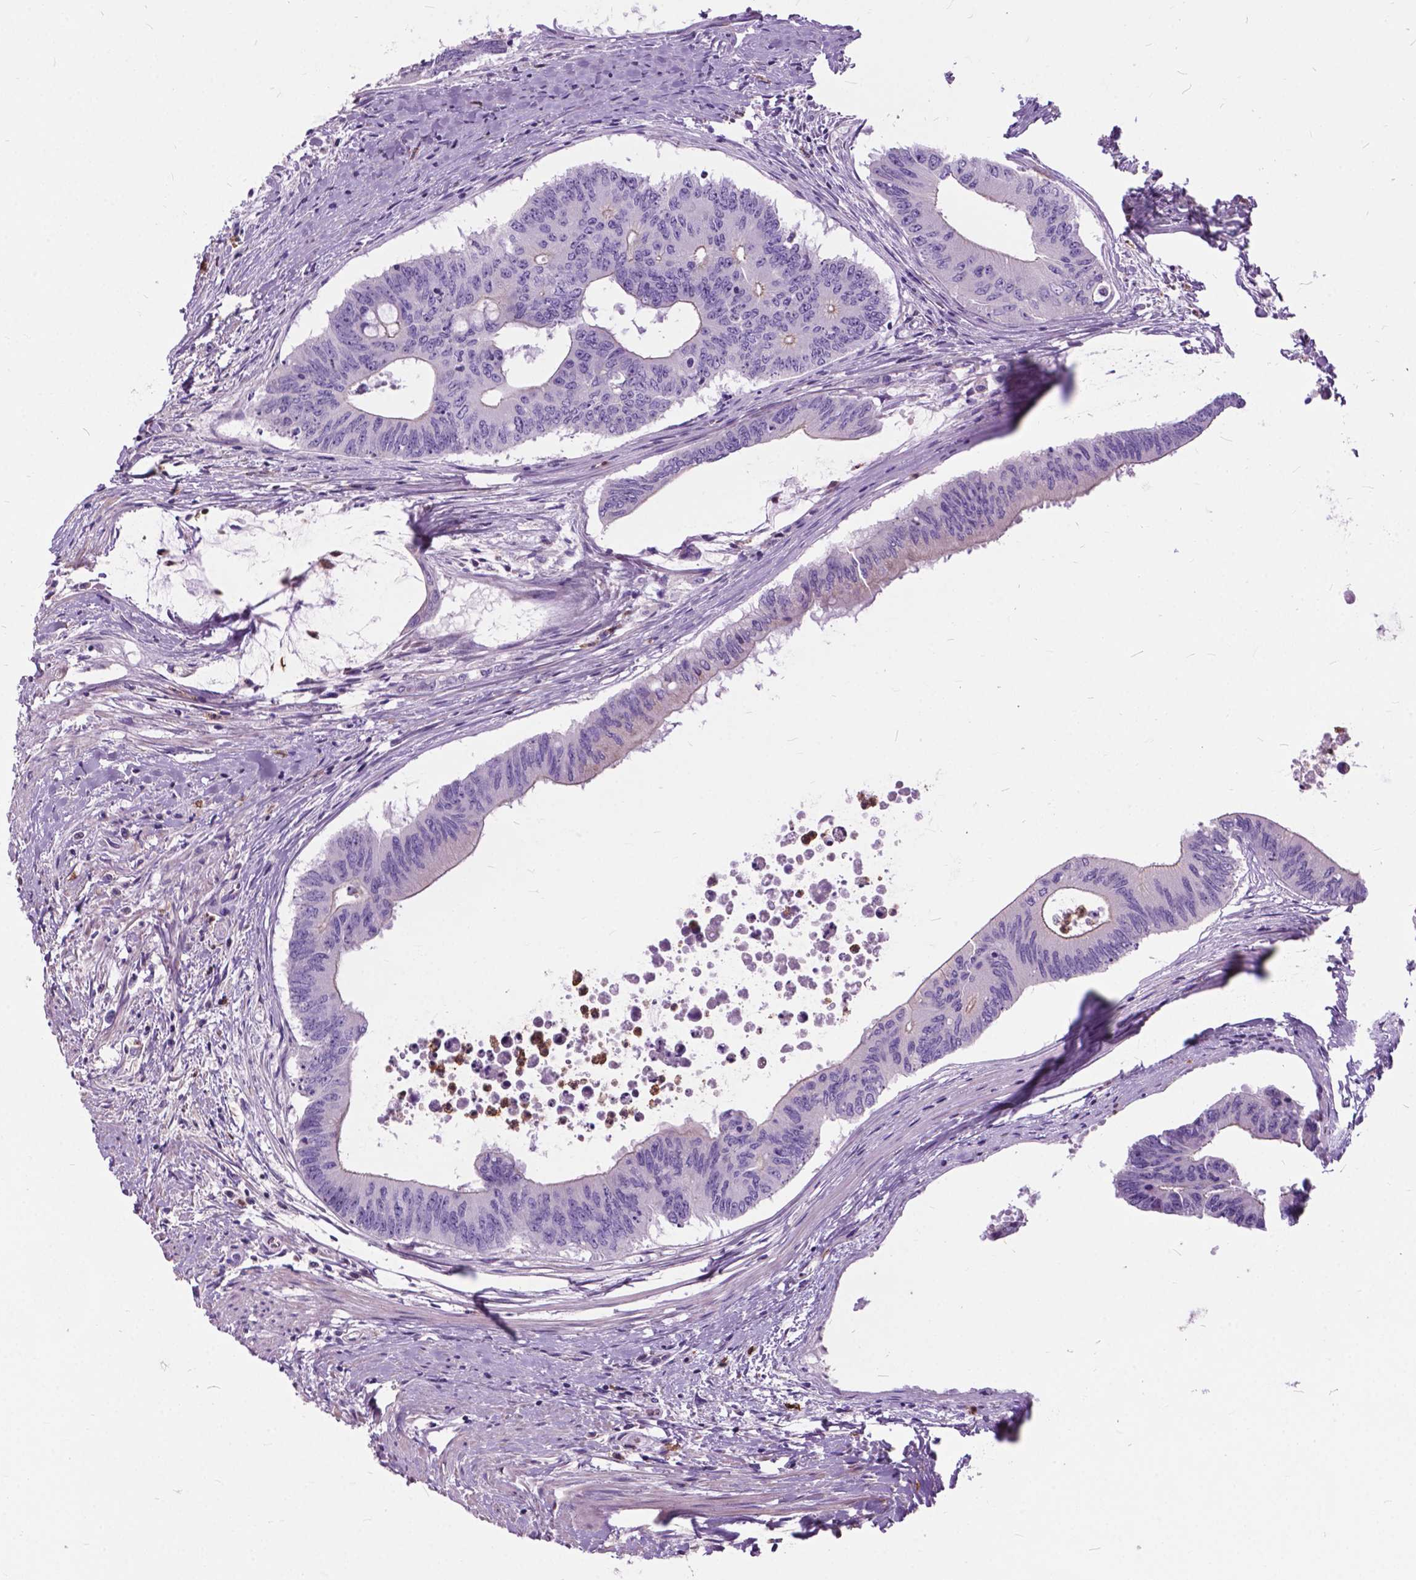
{"staining": {"intensity": "weak", "quantity": "<25%", "location": "cytoplasmic/membranous"}, "tissue": "colorectal cancer", "cell_type": "Tumor cells", "image_type": "cancer", "snomed": [{"axis": "morphology", "description": "Adenocarcinoma, NOS"}, {"axis": "topography", "description": "Rectum"}], "caption": "Adenocarcinoma (colorectal) was stained to show a protein in brown. There is no significant staining in tumor cells.", "gene": "PRR35", "patient": {"sex": "male", "age": 59}}